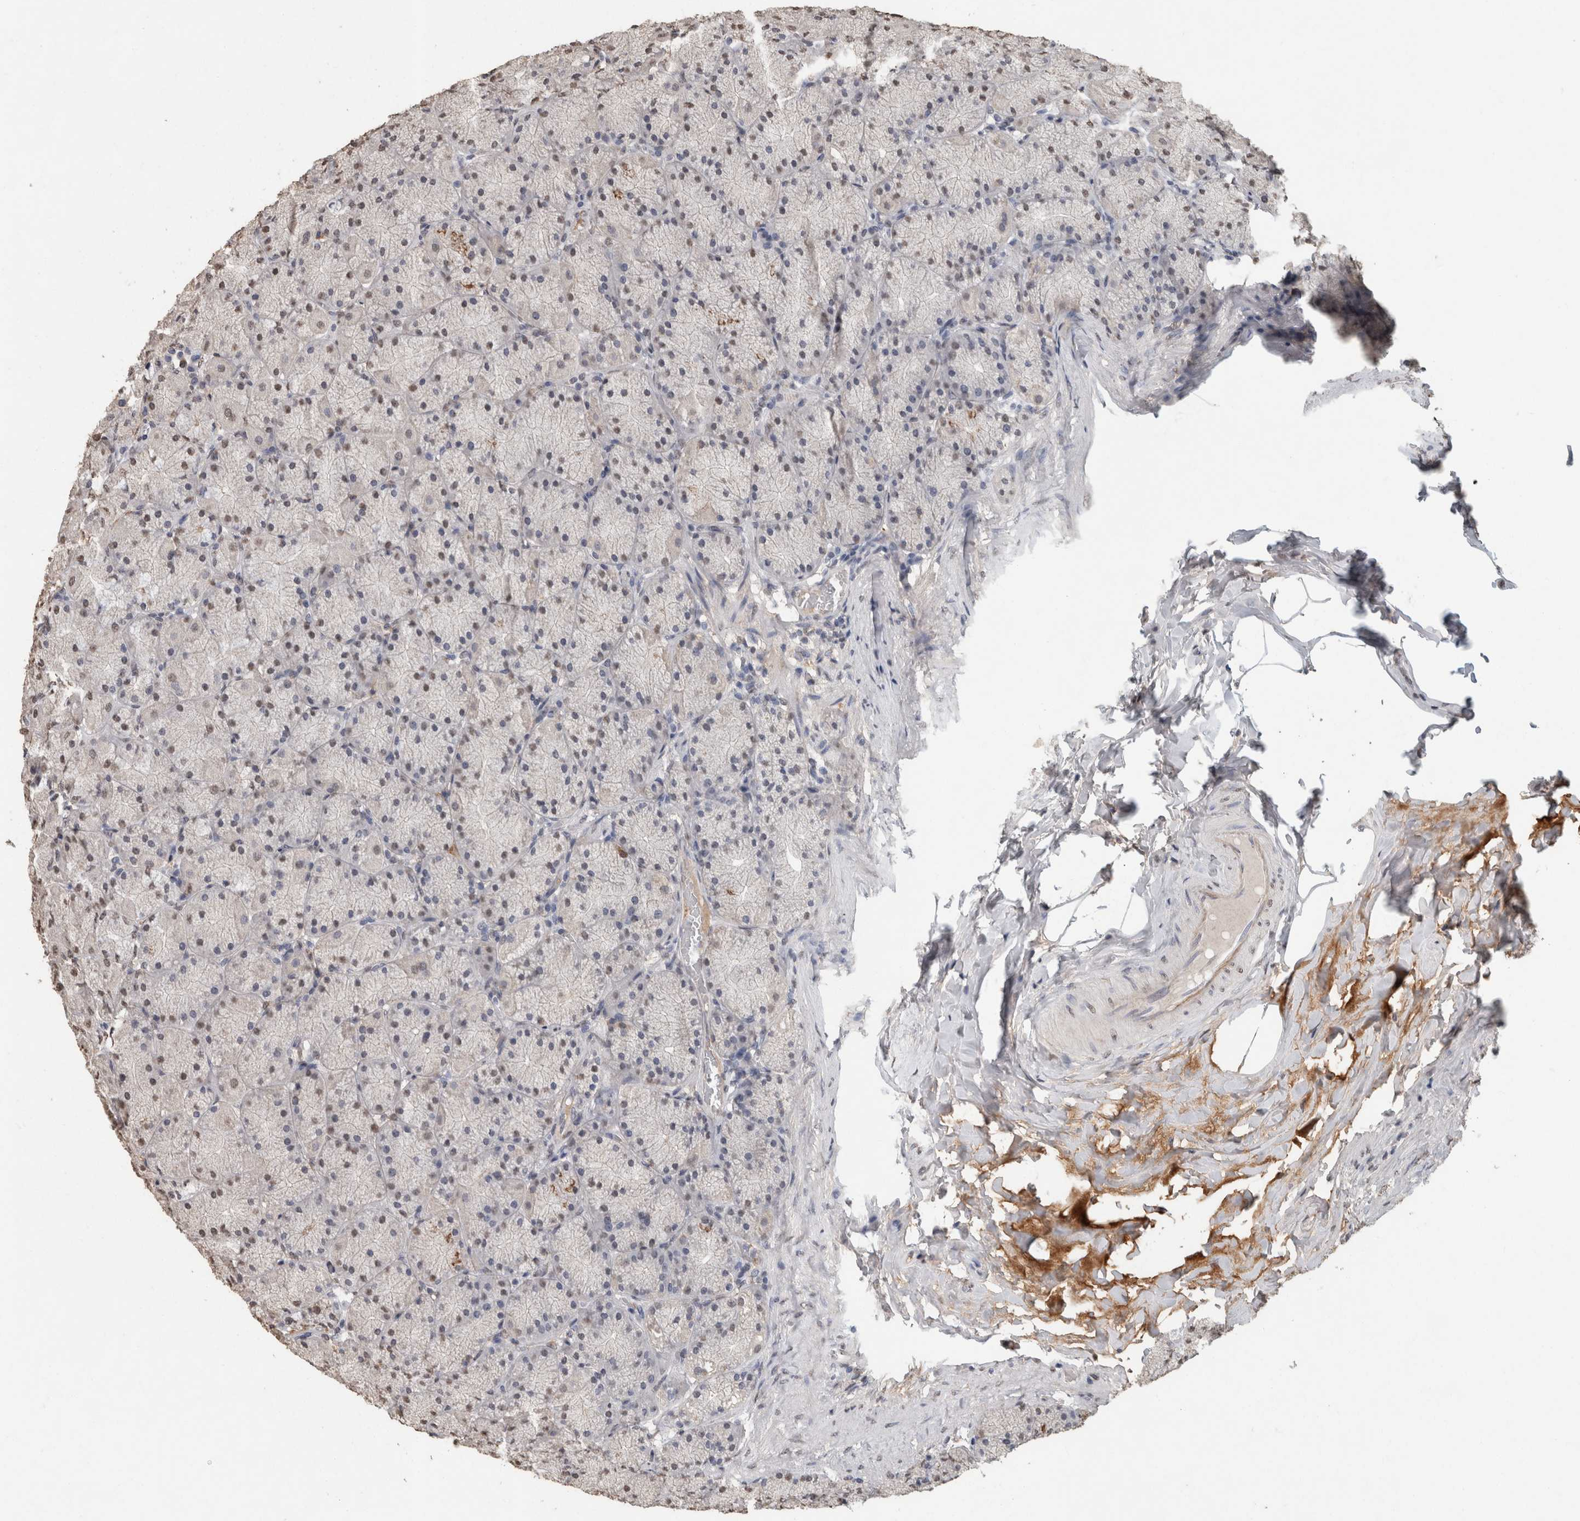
{"staining": {"intensity": "weak", "quantity": "25%-75%", "location": "nuclear"}, "tissue": "stomach", "cell_type": "Glandular cells", "image_type": "normal", "snomed": [{"axis": "morphology", "description": "Normal tissue, NOS"}, {"axis": "topography", "description": "Stomach, upper"}], "caption": "Weak nuclear staining is appreciated in approximately 25%-75% of glandular cells in normal stomach. The staining was performed using DAB, with brown indicating positive protein expression. Nuclei are stained blue with hematoxylin.", "gene": "LTBP1", "patient": {"sex": "female", "age": 56}}